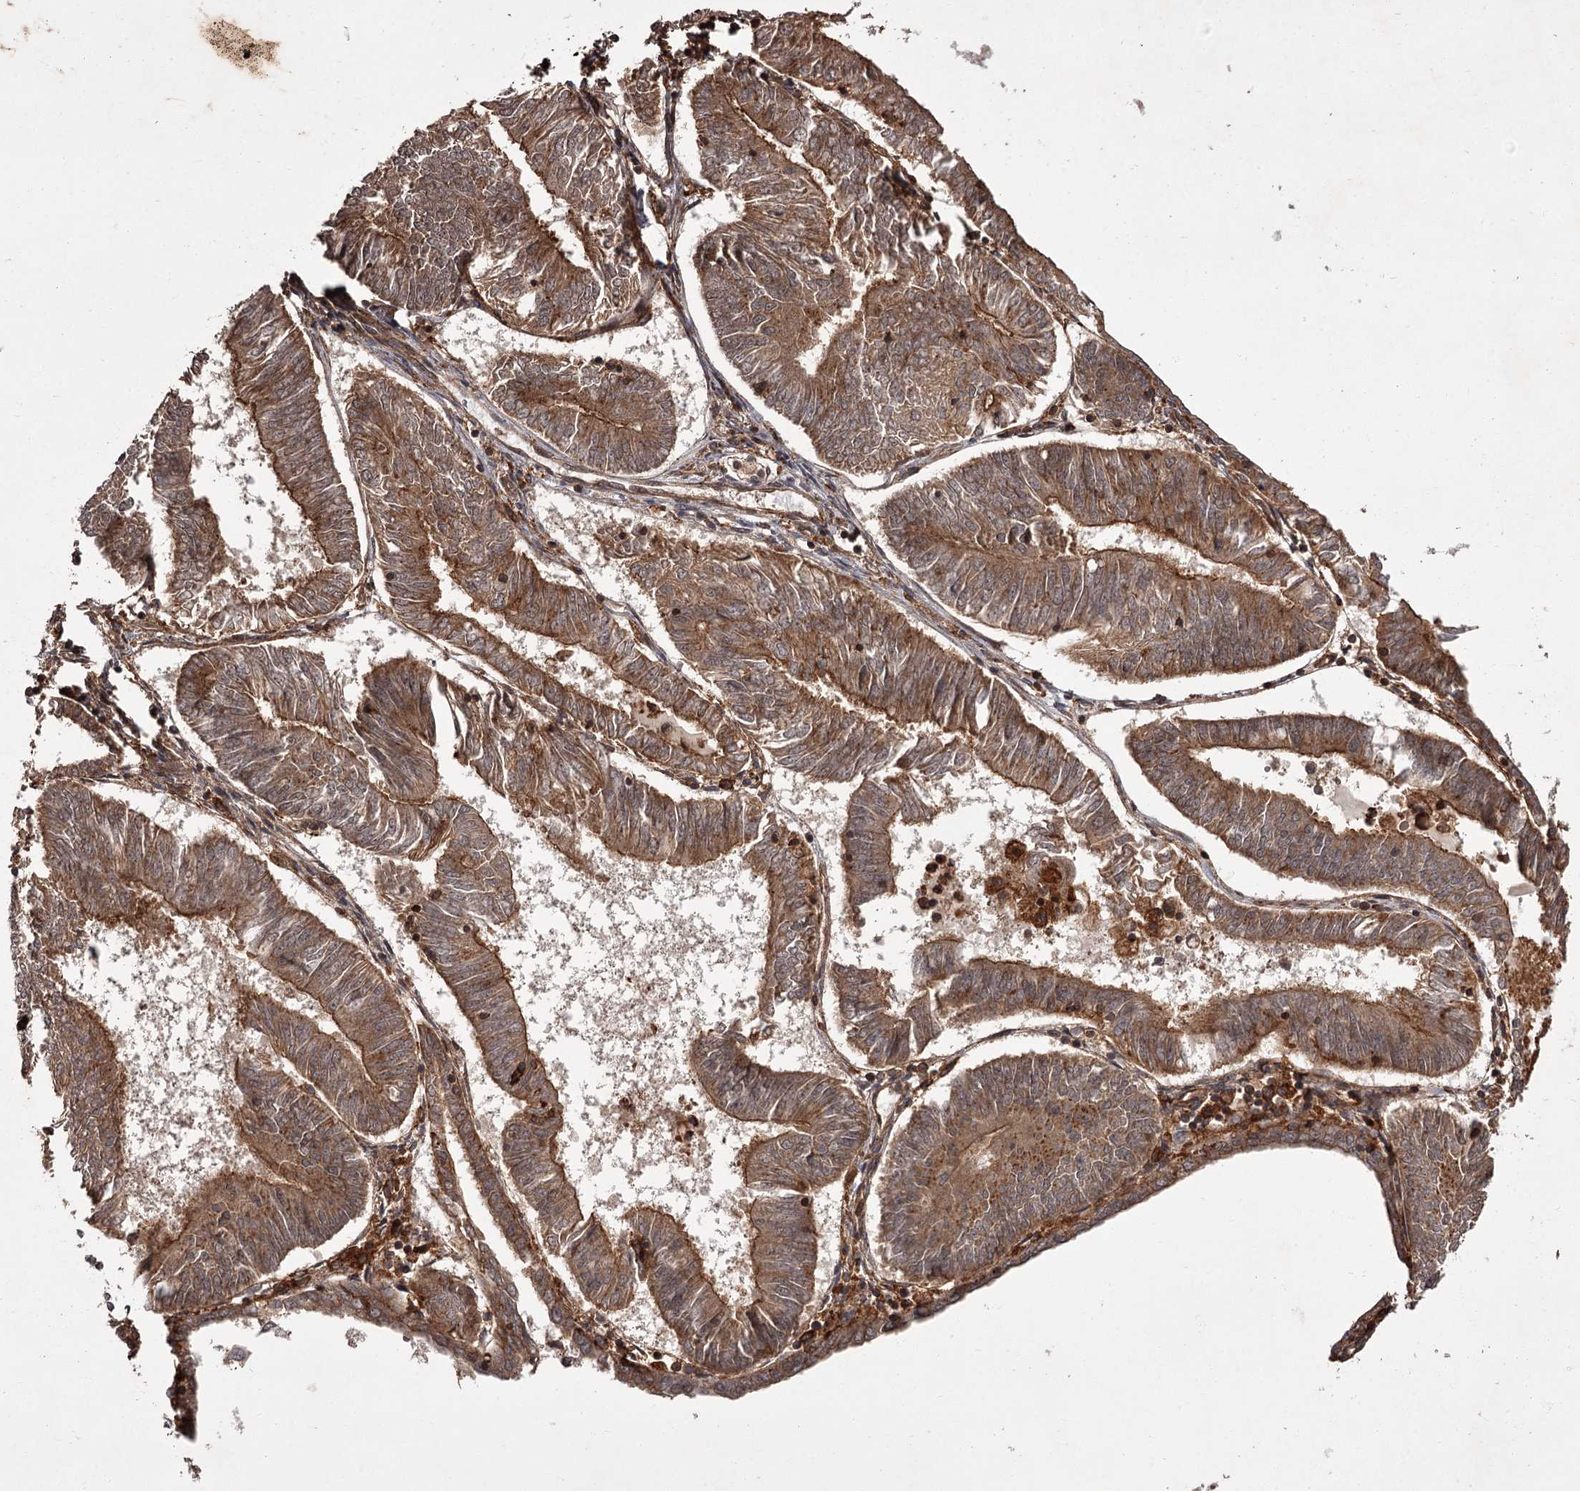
{"staining": {"intensity": "moderate", "quantity": ">75%", "location": "cytoplasmic/membranous"}, "tissue": "endometrial cancer", "cell_type": "Tumor cells", "image_type": "cancer", "snomed": [{"axis": "morphology", "description": "Adenocarcinoma, NOS"}, {"axis": "topography", "description": "Endometrium"}], "caption": "Endometrial cancer (adenocarcinoma) stained with a protein marker reveals moderate staining in tumor cells.", "gene": "TBC1D23", "patient": {"sex": "female", "age": 58}}